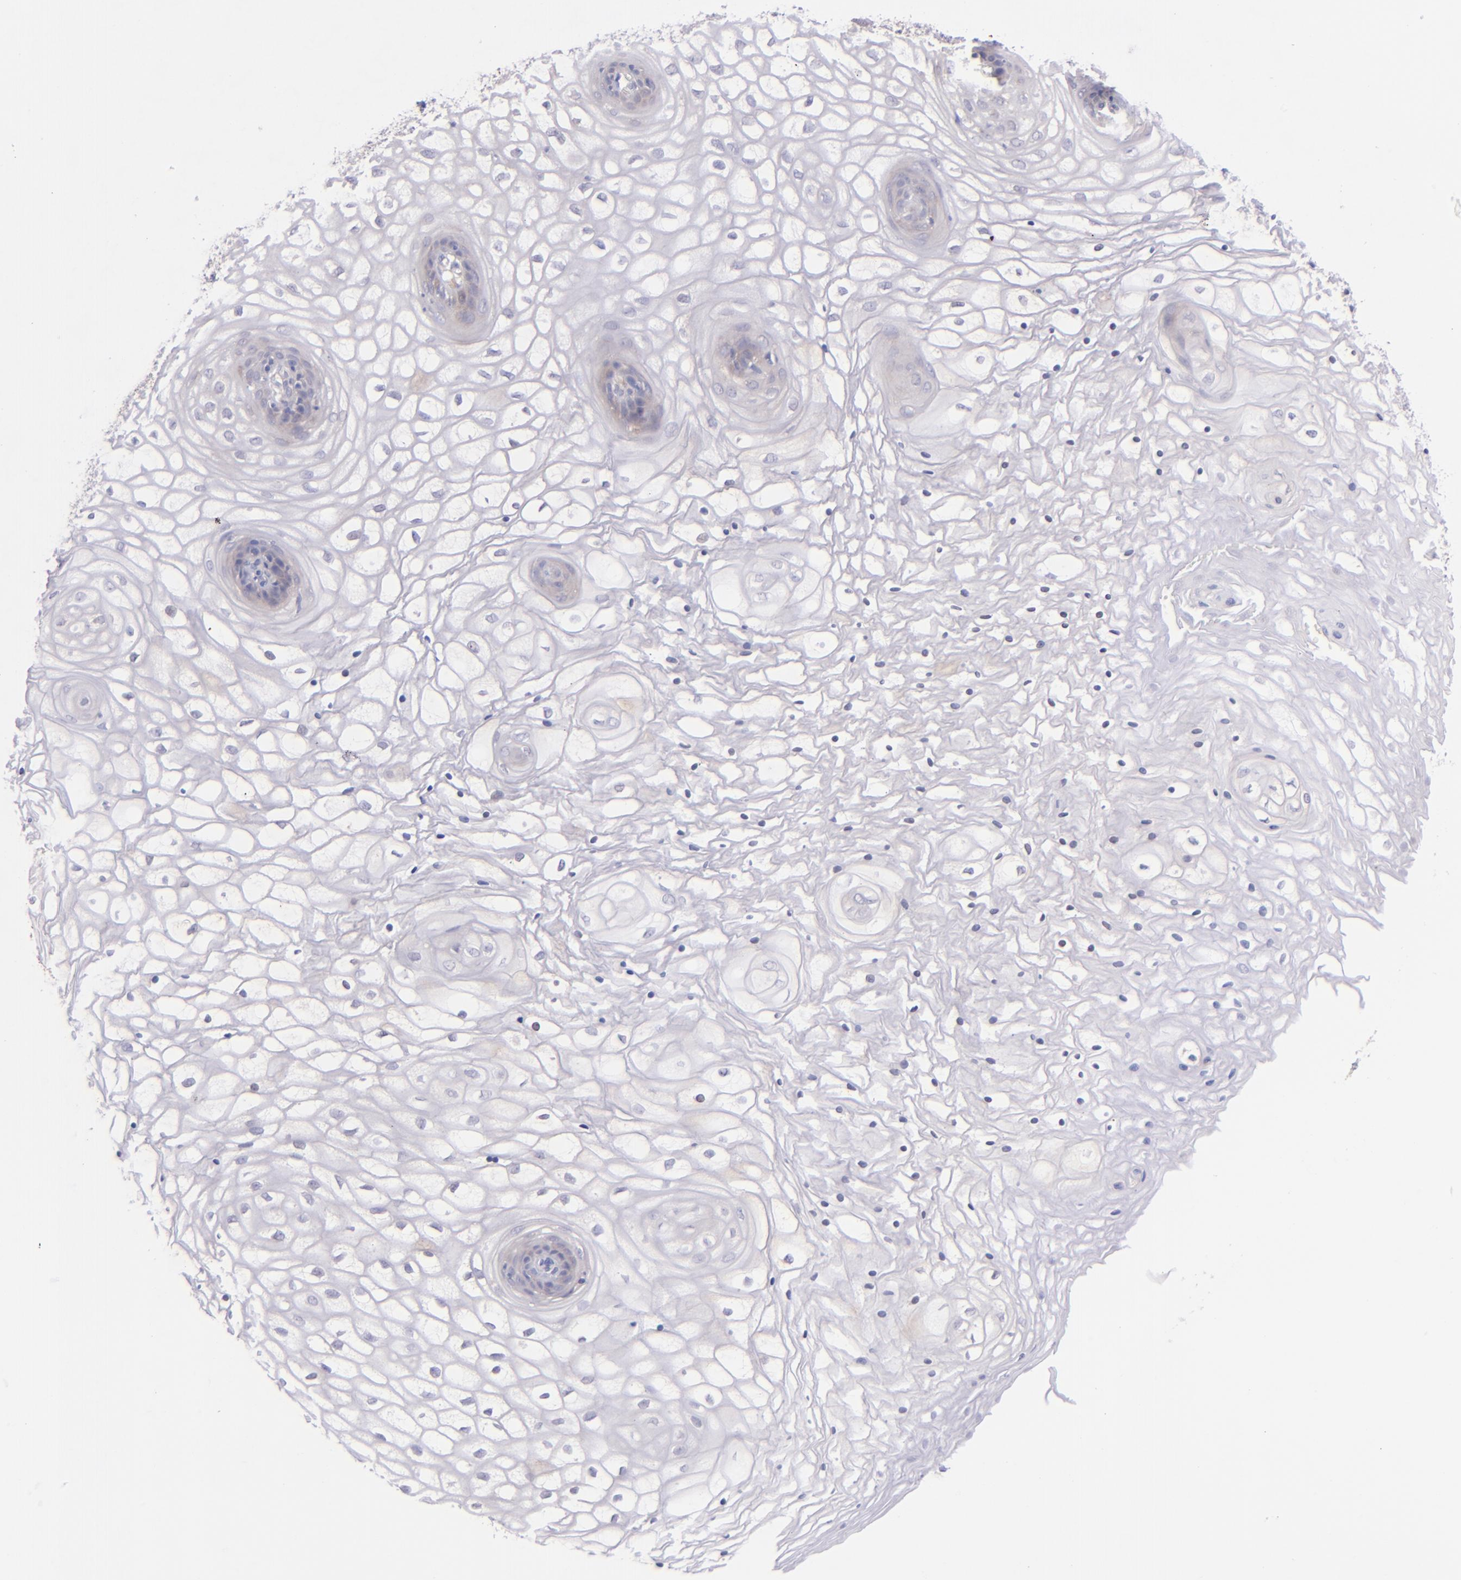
{"staining": {"intensity": "weak", "quantity": "<25%", "location": "cytoplasmic/membranous"}, "tissue": "vagina", "cell_type": "Squamous epithelial cells", "image_type": "normal", "snomed": [{"axis": "morphology", "description": "Normal tissue, NOS"}, {"axis": "topography", "description": "Vagina"}], "caption": "The image reveals no significant positivity in squamous epithelial cells of vagina.", "gene": "SH2D4A", "patient": {"sex": "female", "age": 34}}